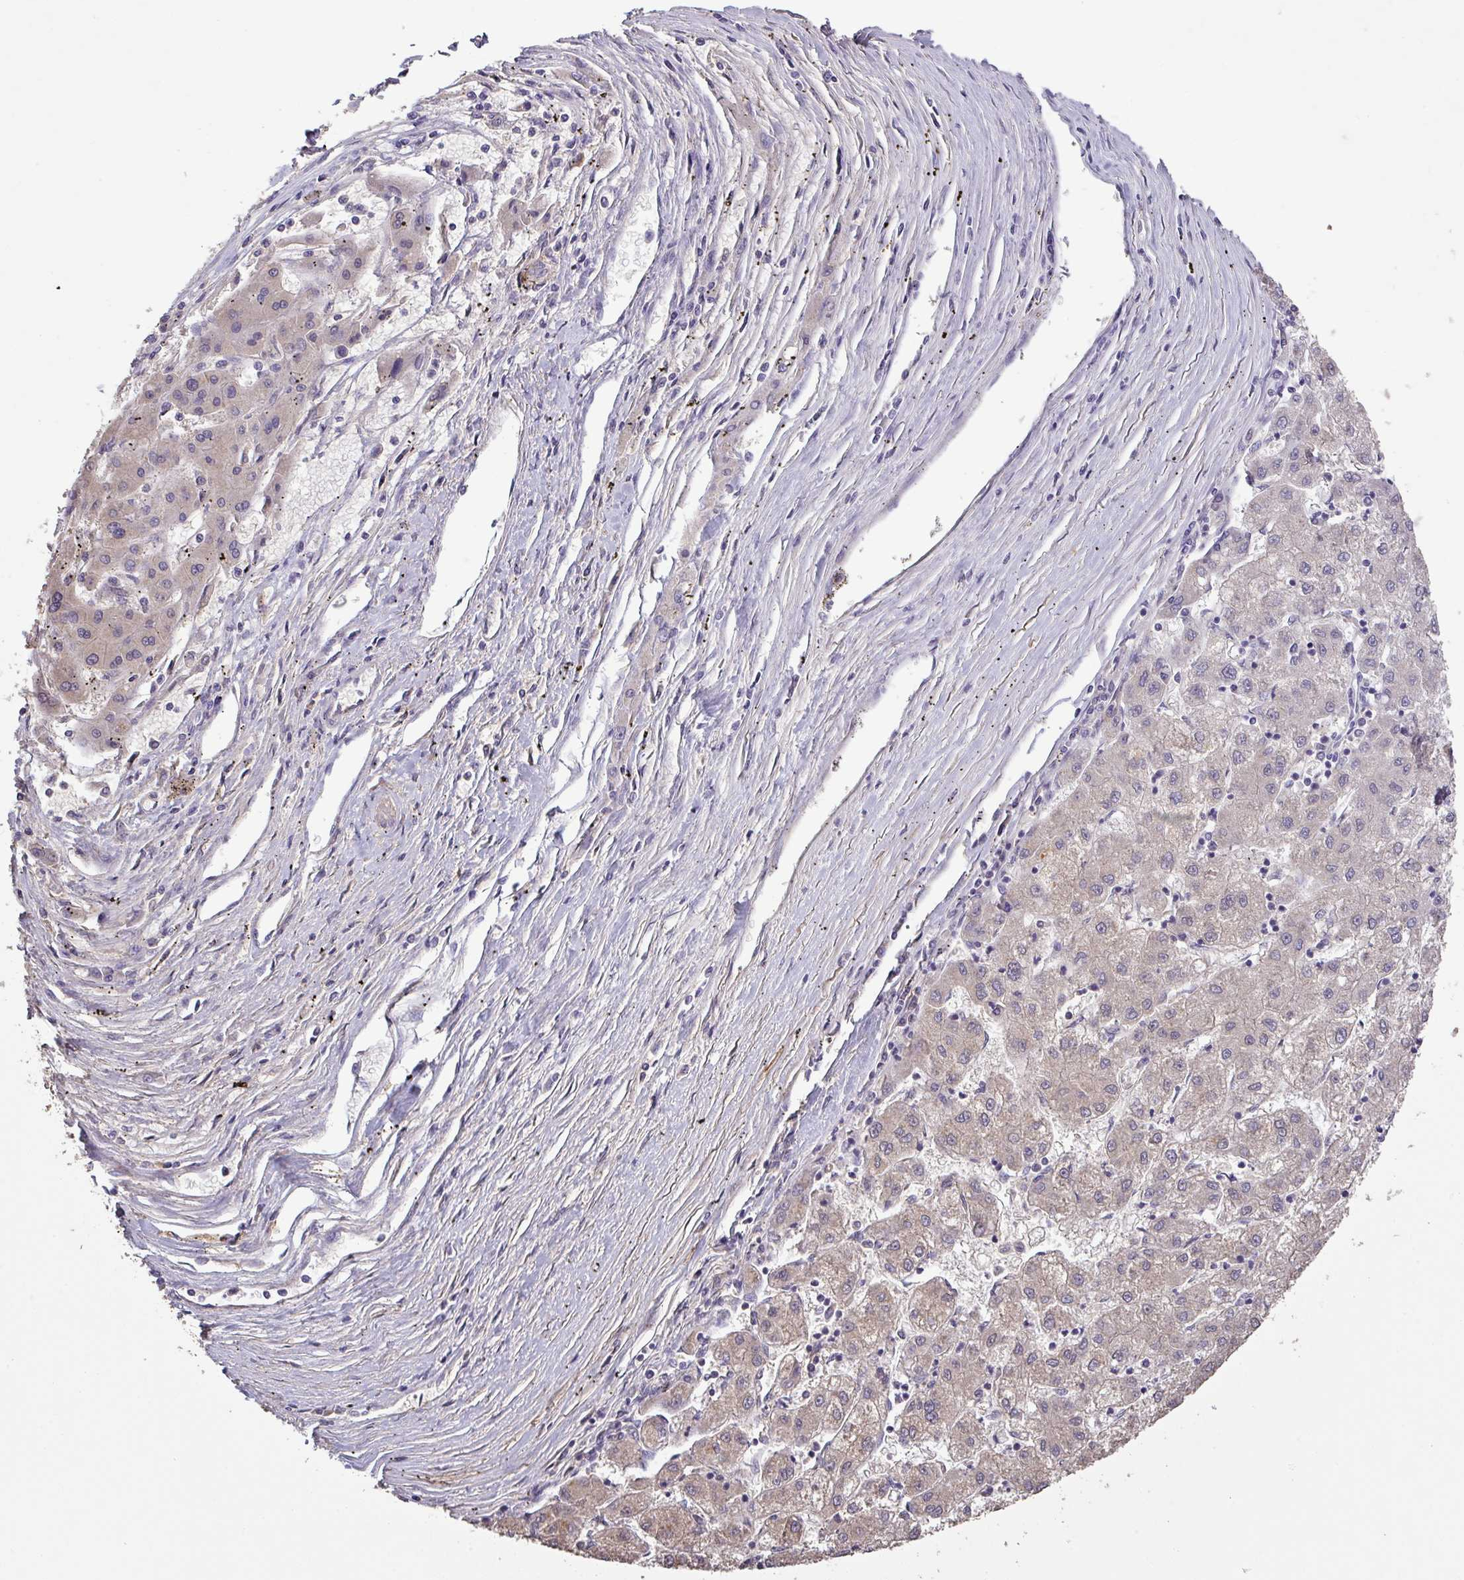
{"staining": {"intensity": "weak", "quantity": "<25%", "location": "cytoplasmic/membranous"}, "tissue": "liver cancer", "cell_type": "Tumor cells", "image_type": "cancer", "snomed": [{"axis": "morphology", "description": "Carcinoma, Hepatocellular, NOS"}, {"axis": "topography", "description": "Liver"}], "caption": "Protein analysis of liver hepatocellular carcinoma shows no significant positivity in tumor cells.", "gene": "ISLR", "patient": {"sex": "male", "age": 72}}